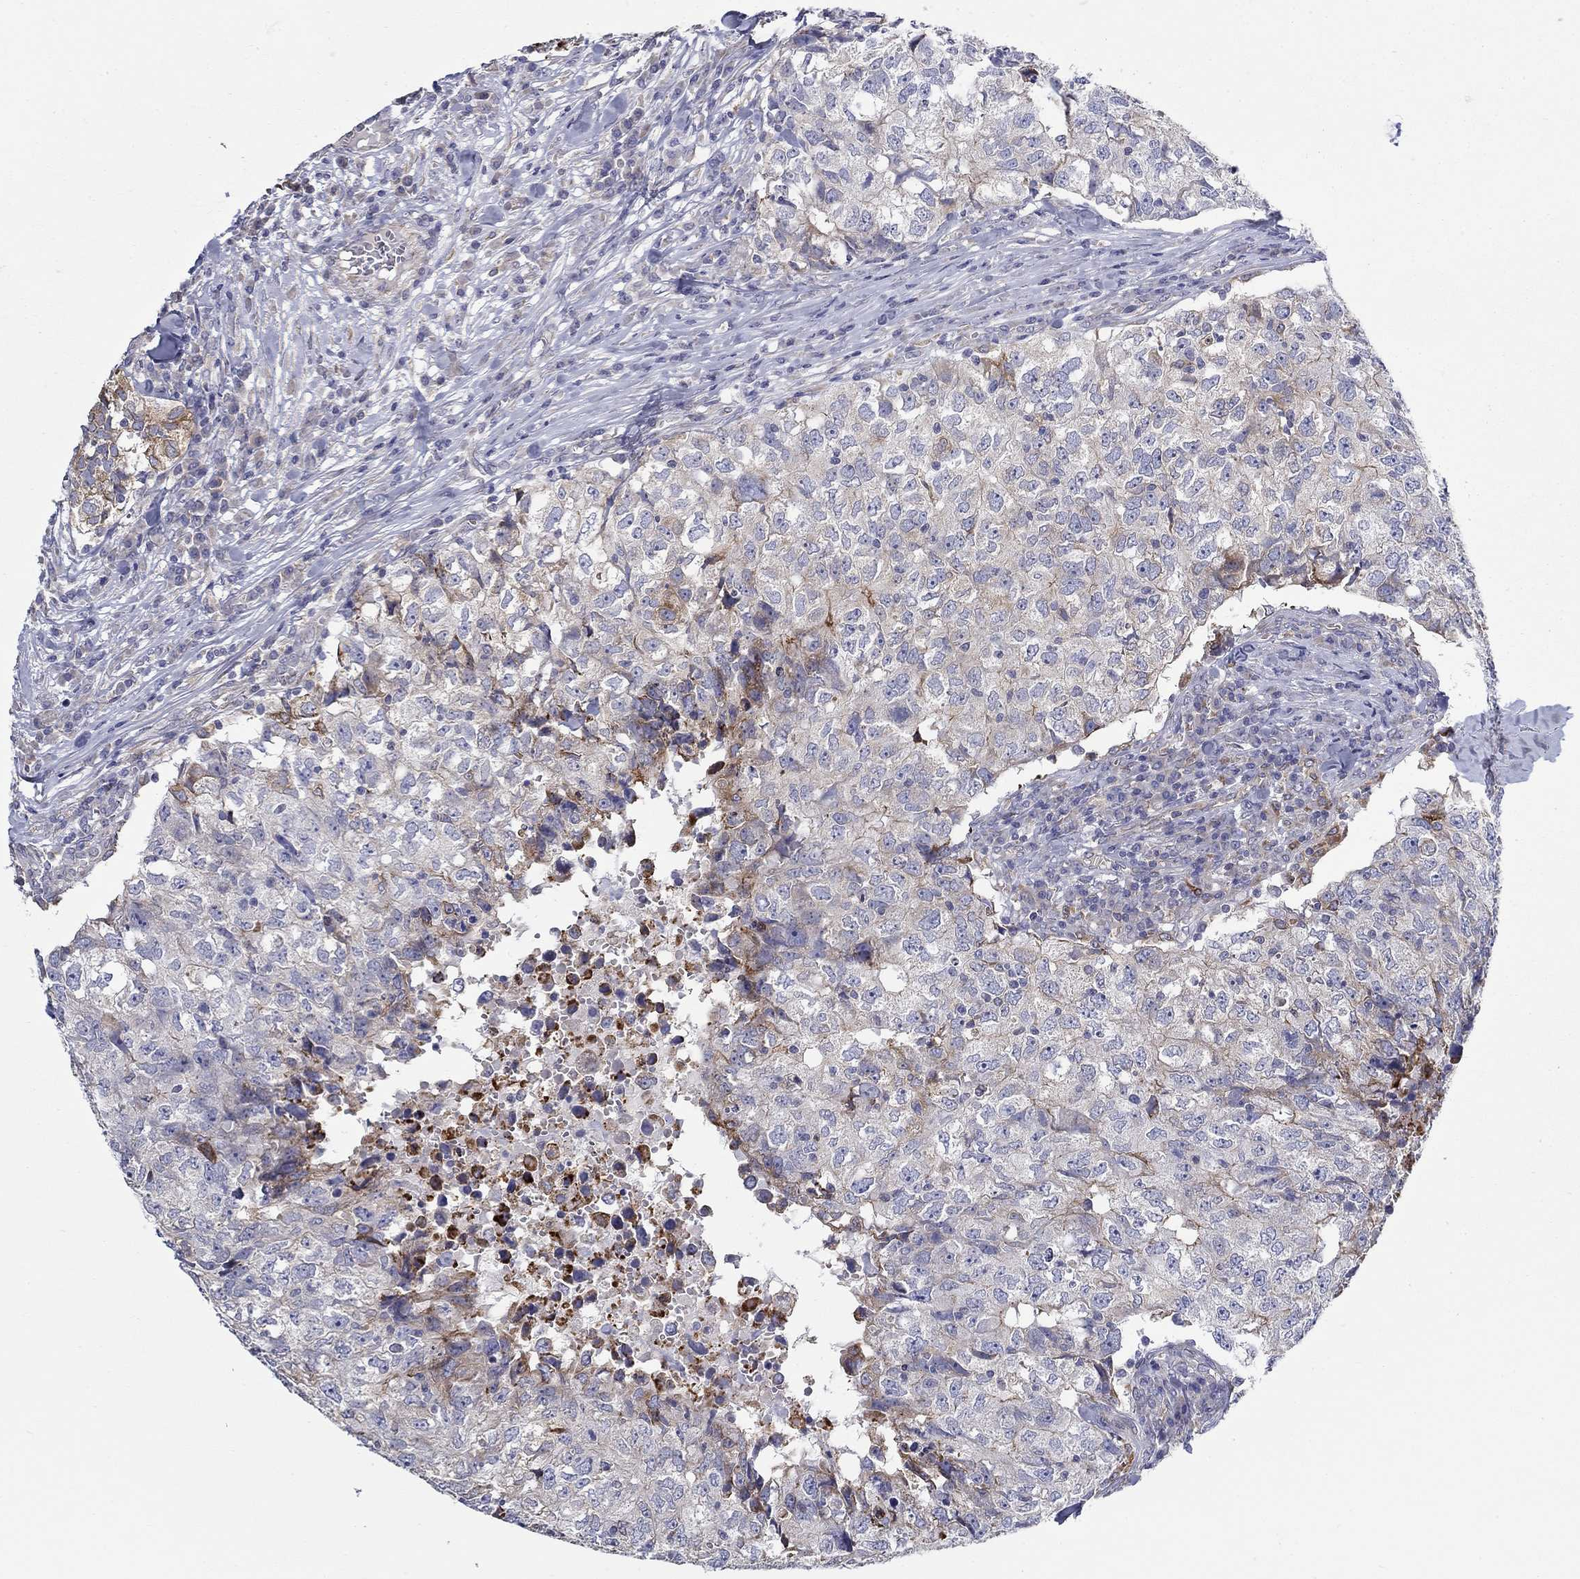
{"staining": {"intensity": "moderate", "quantity": "25%-75%", "location": "cytoplasmic/membranous"}, "tissue": "breast cancer", "cell_type": "Tumor cells", "image_type": "cancer", "snomed": [{"axis": "morphology", "description": "Duct carcinoma"}, {"axis": "topography", "description": "Breast"}], "caption": "Breast cancer stained with a brown dye demonstrates moderate cytoplasmic/membranous positive expression in about 25%-75% of tumor cells.", "gene": "QRFPR", "patient": {"sex": "female", "age": 30}}